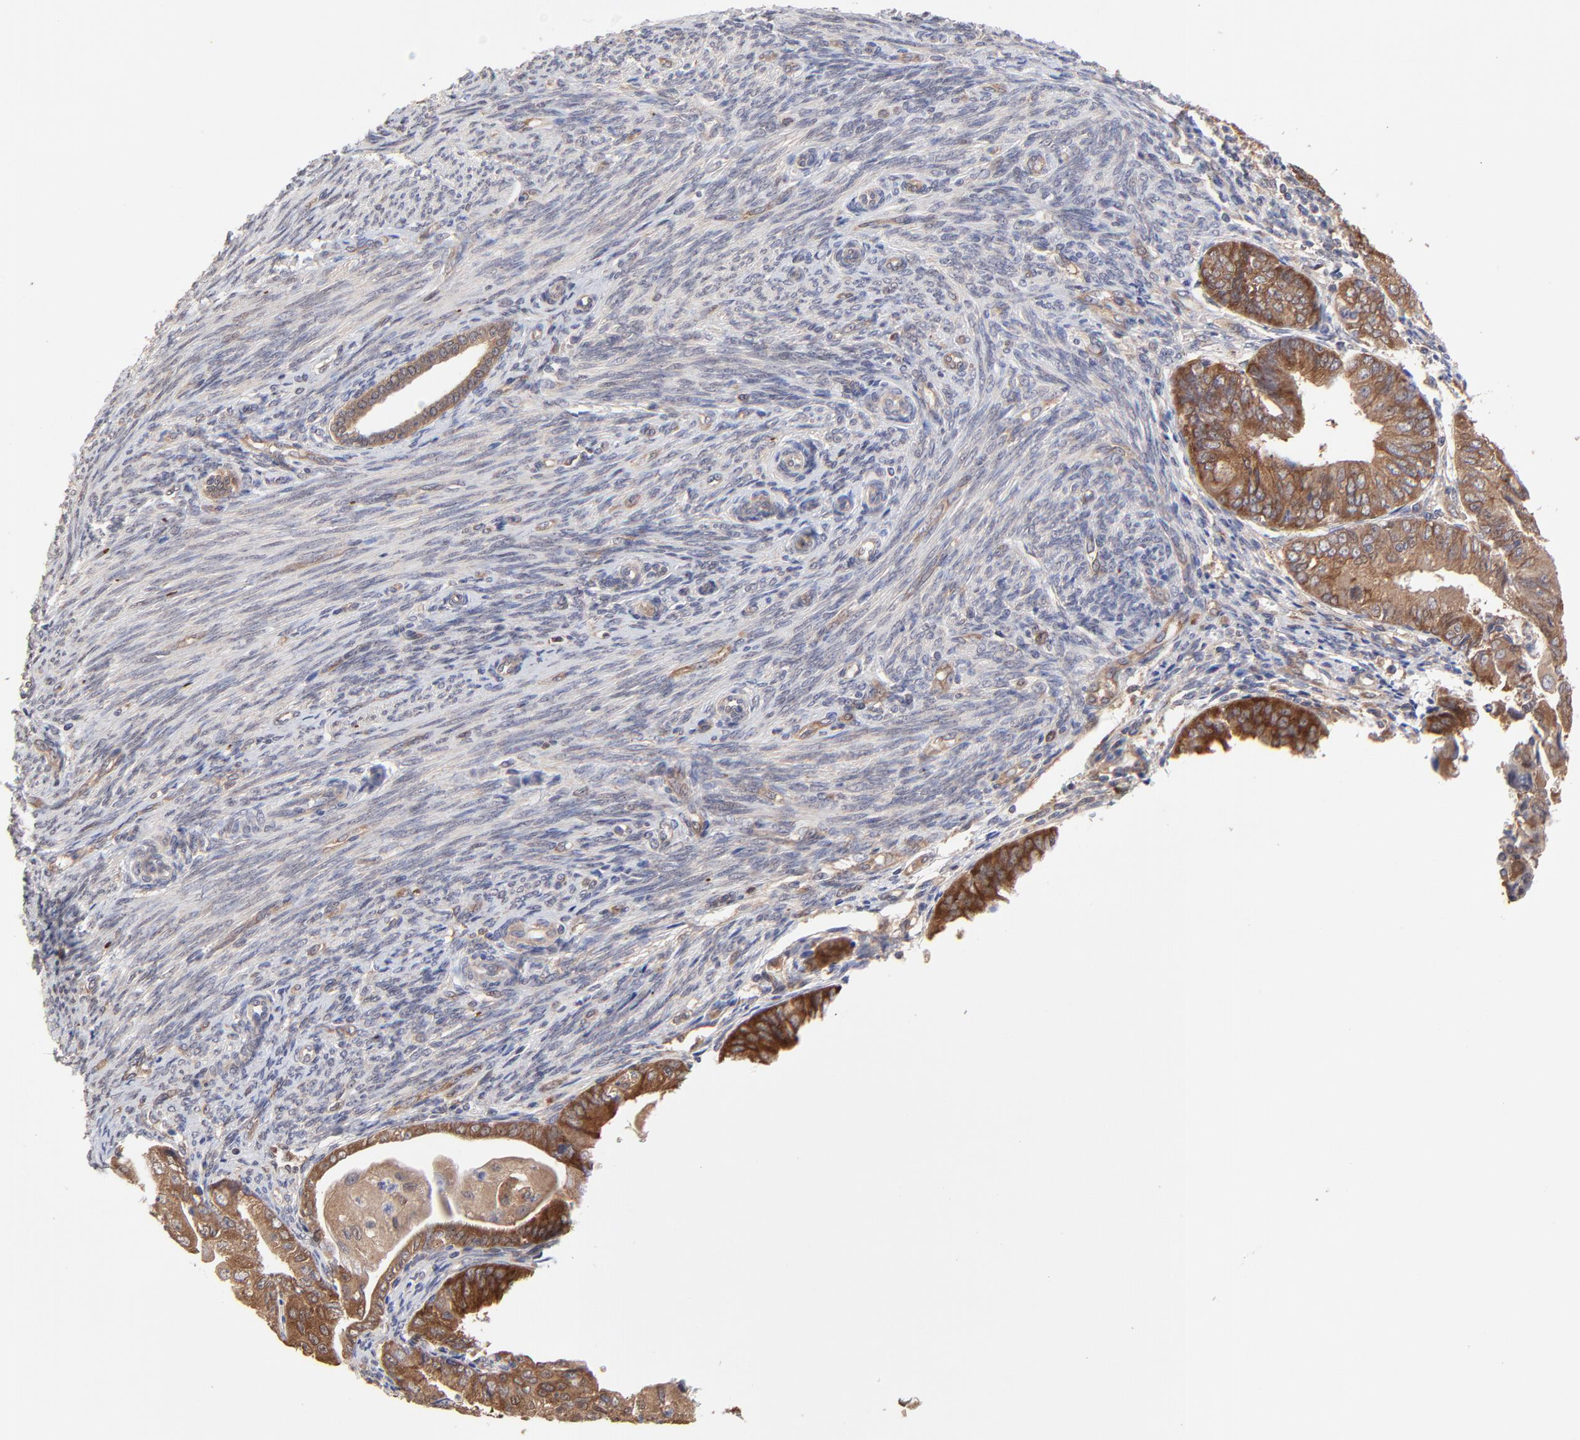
{"staining": {"intensity": "moderate", "quantity": ">75%", "location": "cytoplasmic/membranous"}, "tissue": "endometrial cancer", "cell_type": "Tumor cells", "image_type": "cancer", "snomed": [{"axis": "morphology", "description": "Adenocarcinoma, NOS"}, {"axis": "topography", "description": "Endometrium"}], "caption": "Protein expression analysis of human endometrial cancer (adenocarcinoma) reveals moderate cytoplasmic/membranous positivity in about >75% of tumor cells.", "gene": "GART", "patient": {"sex": "female", "age": 79}}